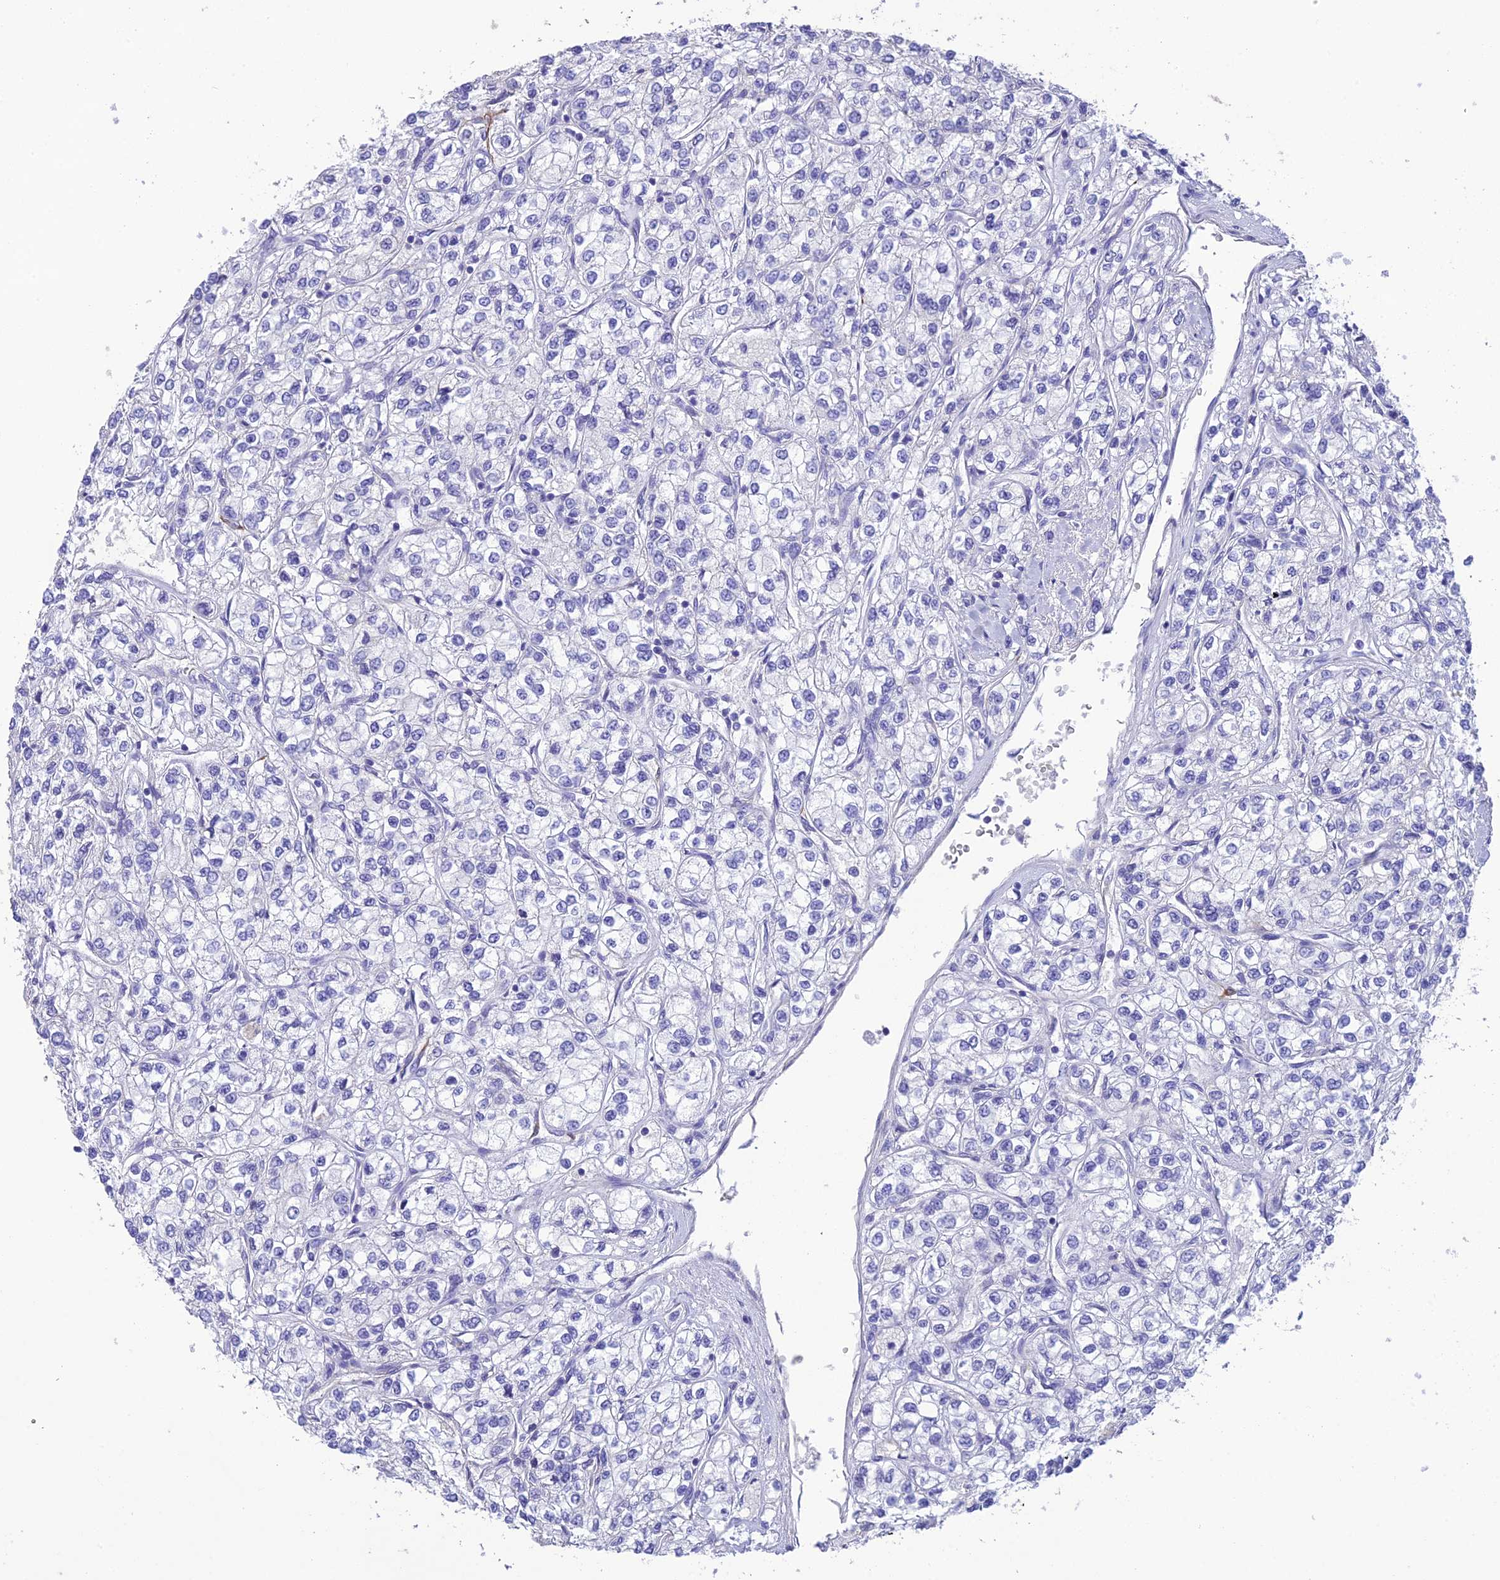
{"staining": {"intensity": "negative", "quantity": "none", "location": "none"}, "tissue": "renal cancer", "cell_type": "Tumor cells", "image_type": "cancer", "snomed": [{"axis": "morphology", "description": "Adenocarcinoma, NOS"}, {"axis": "topography", "description": "Kidney"}], "caption": "This is an immunohistochemistry histopathology image of adenocarcinoma (renal). There is no staining in tumor cells.", "gene": "HSD17B2", "patient": {"sex": "male", "age": 80}}